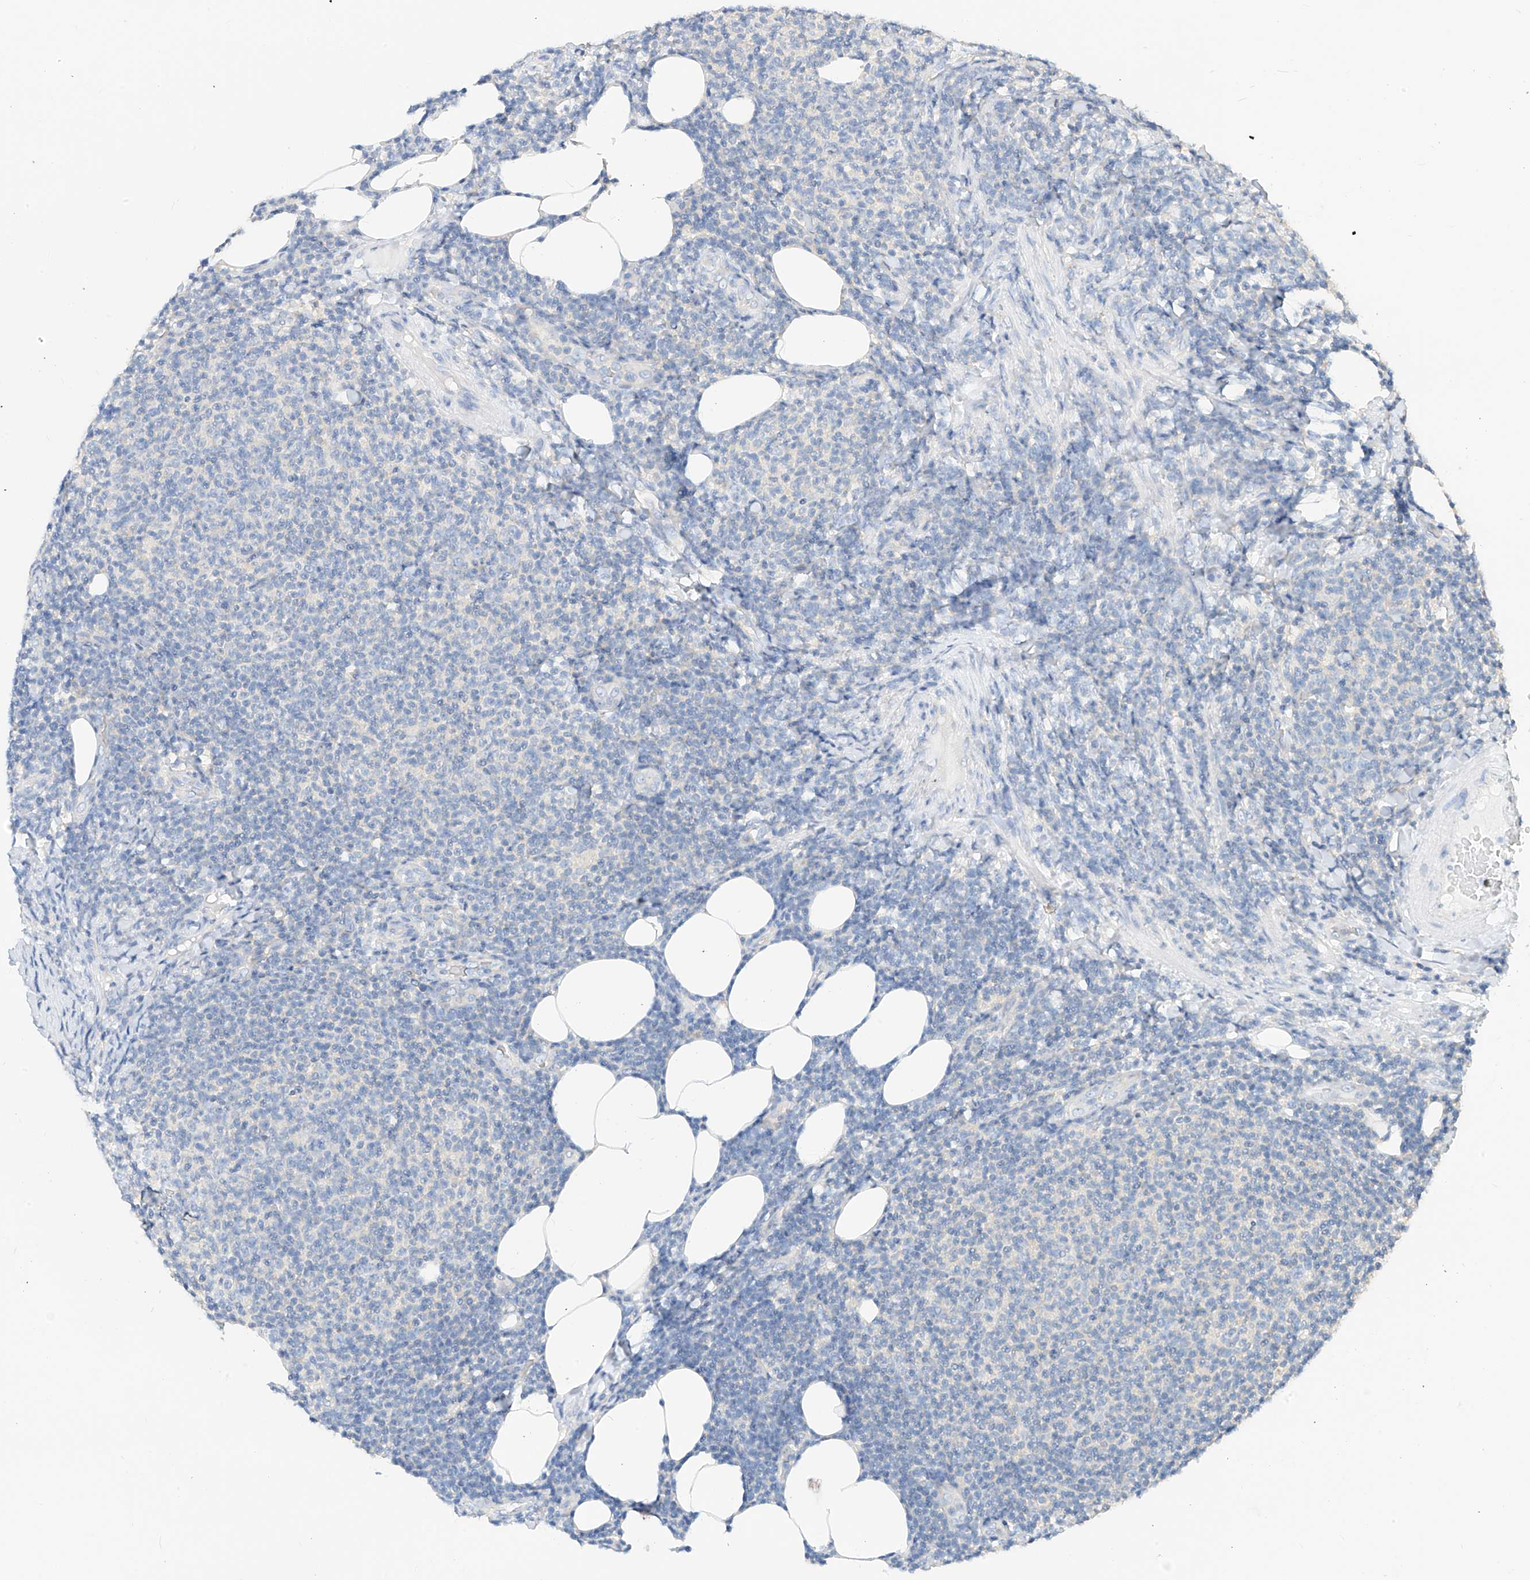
{"staining": {"intensity": "negative", "quantity": "none", "location": "none"}, "tissue": "lymphoma", "cell_type": "Tumor cells", "image_type": "cancer", "snomed": [{"axis": "morphology", "description": "Malignant lymphoma, non-Hodgkin's type, Low grade"}, {"axis": "topography", "description": "Lymph node"}], "caption": "Lymphoma stained for a protein using immunohistochemistry (IHC) exhibits no expression tumor cells.", "gene": "ZZEF1", "patient": {"sex": "male", "age": 66}}